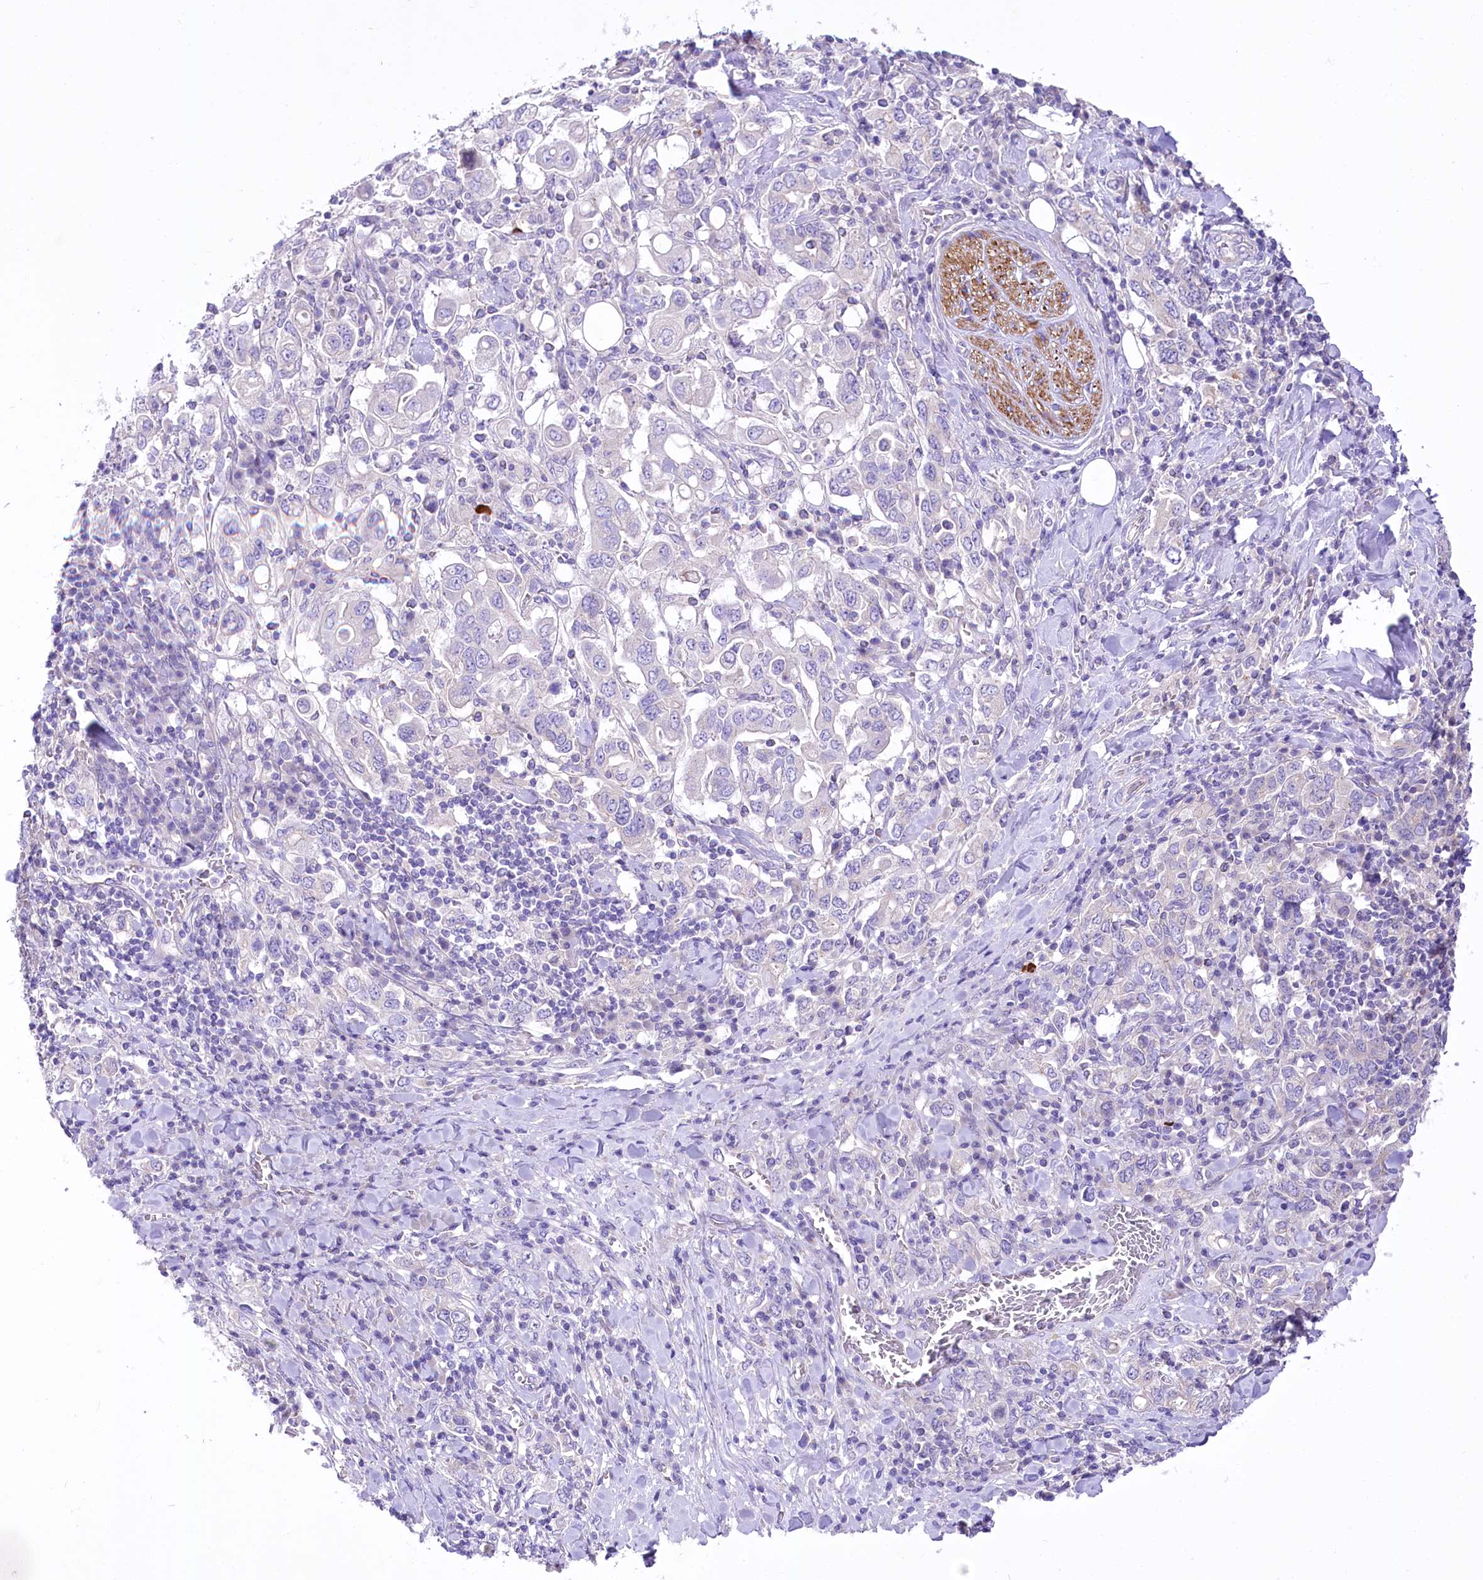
{"staining": {"intensity": "negative", "quantity": "none", "location": "none"}, "tissue": "stomach cancer", "cell_type": "Tumor cells", "image_type": "cancer", "snomed": [{"axis": "morphology", "description": "Adenocarcinoma, NOS"}, {"axis": "topography", "description": "Stomach, upper"}], "caption": "Immunohistochemistry (IHC) photomicrograph of neoplastic tissue: stomach adenocarcinoma stained with DAB (3,3'-diaminobenzidine) displays no significant protein staining in tumor cells.", "gene": "LRRC34", "patient": {"sex": "male", "age": 62}}